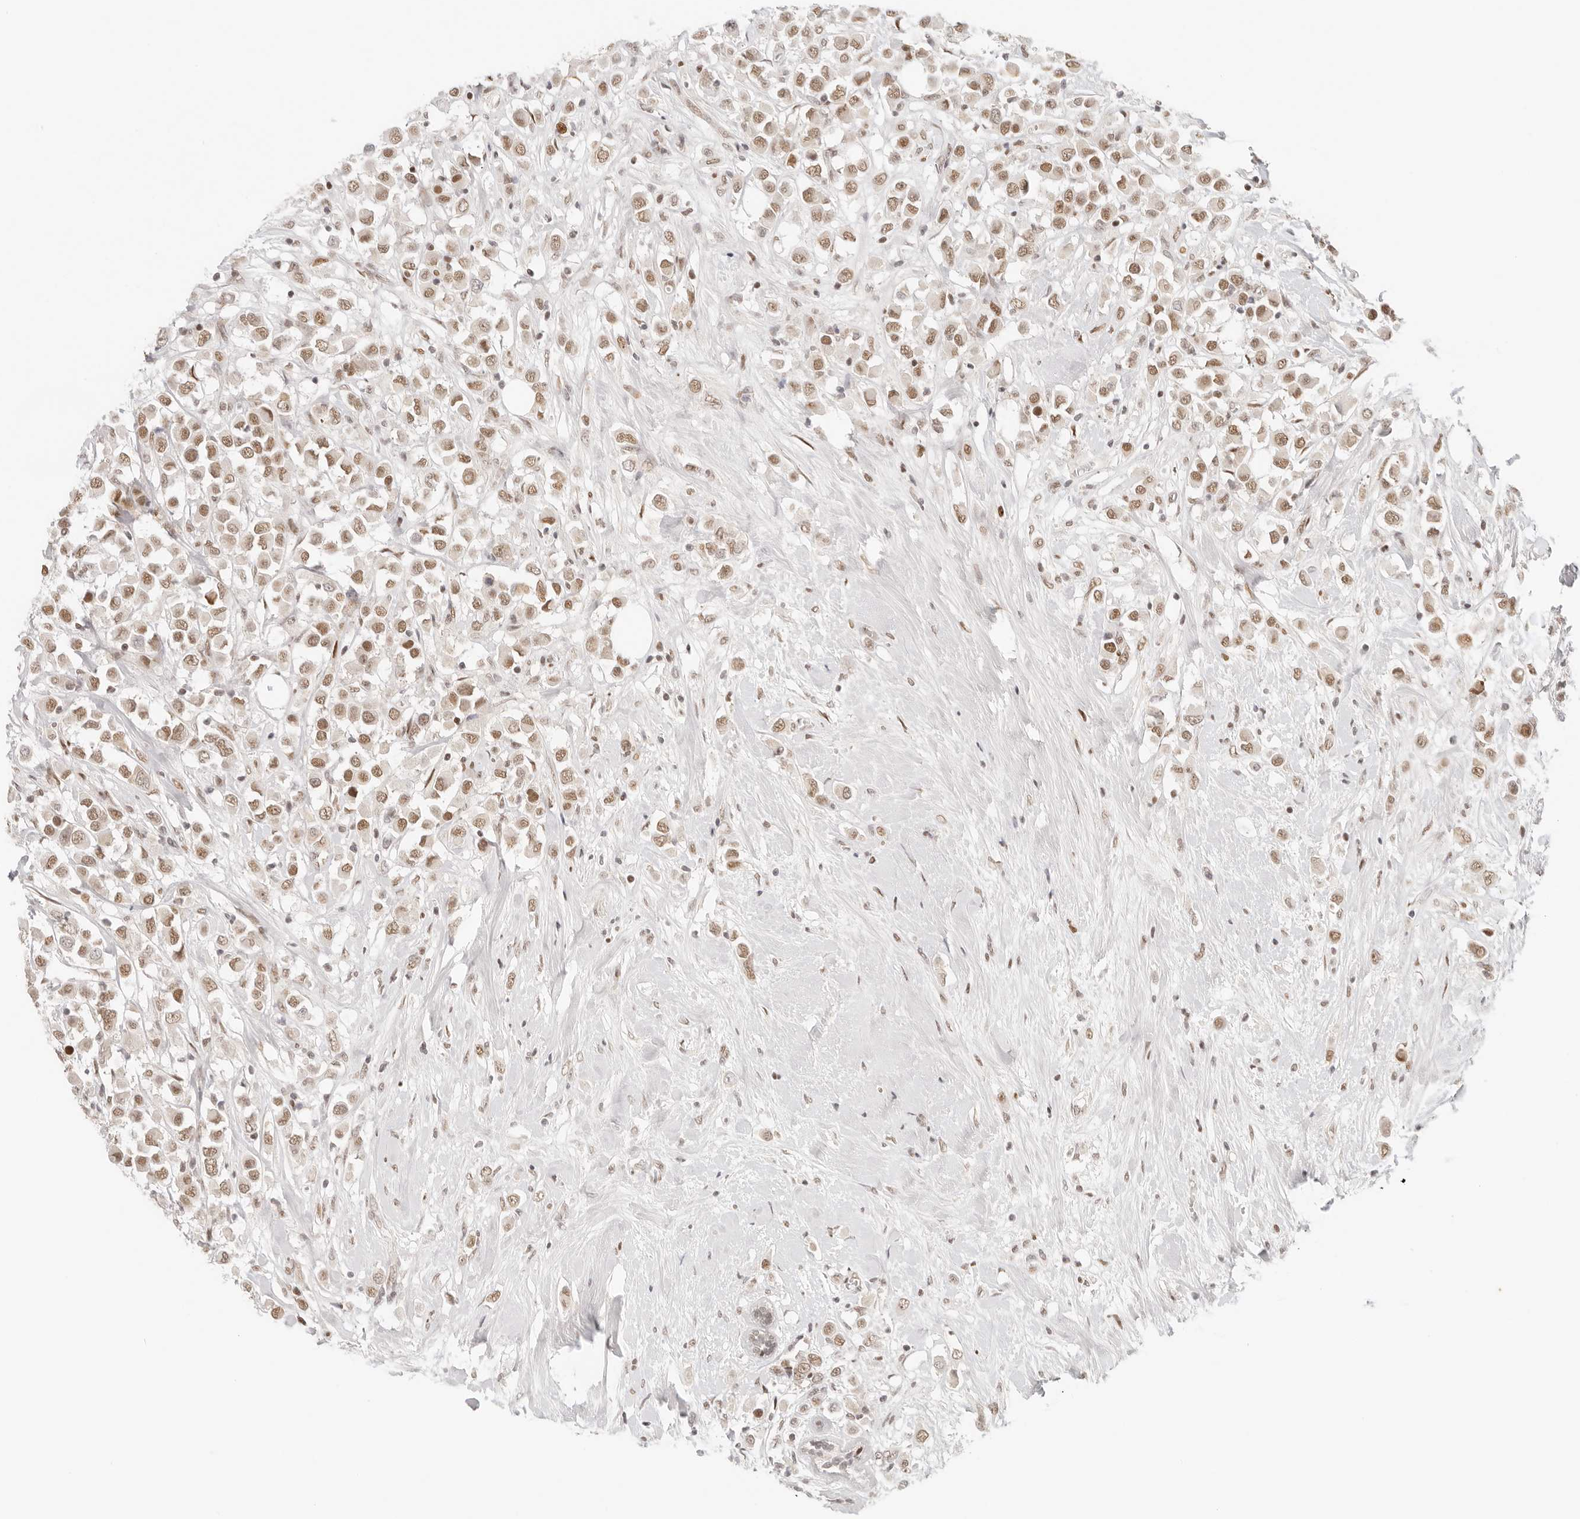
{"staining": {"intensity": "moderate", "quantity": ">75%", "location": "nuclear"}, "tissue": "breast cancer", "cell_type": "Tumor cells", "image_type": "cancer", "snomed": [{"axis": "morphology", "description": "Duct carcinoma"}, {"axis": "topography", "description": "Breast"}], "caption": "Immunohistochemical staining of breast cancer (invasive ductal carcinoma) exhibits medium levels of moderate nuclear protein expression in about >75% of tumor cells. (DAB (3,3'-diaminobenzidine) IHC, brown staining for protein, blue staining for nuclei).", "gene": "HOXC5", "patient": {"sex": "female", "age": 61}}